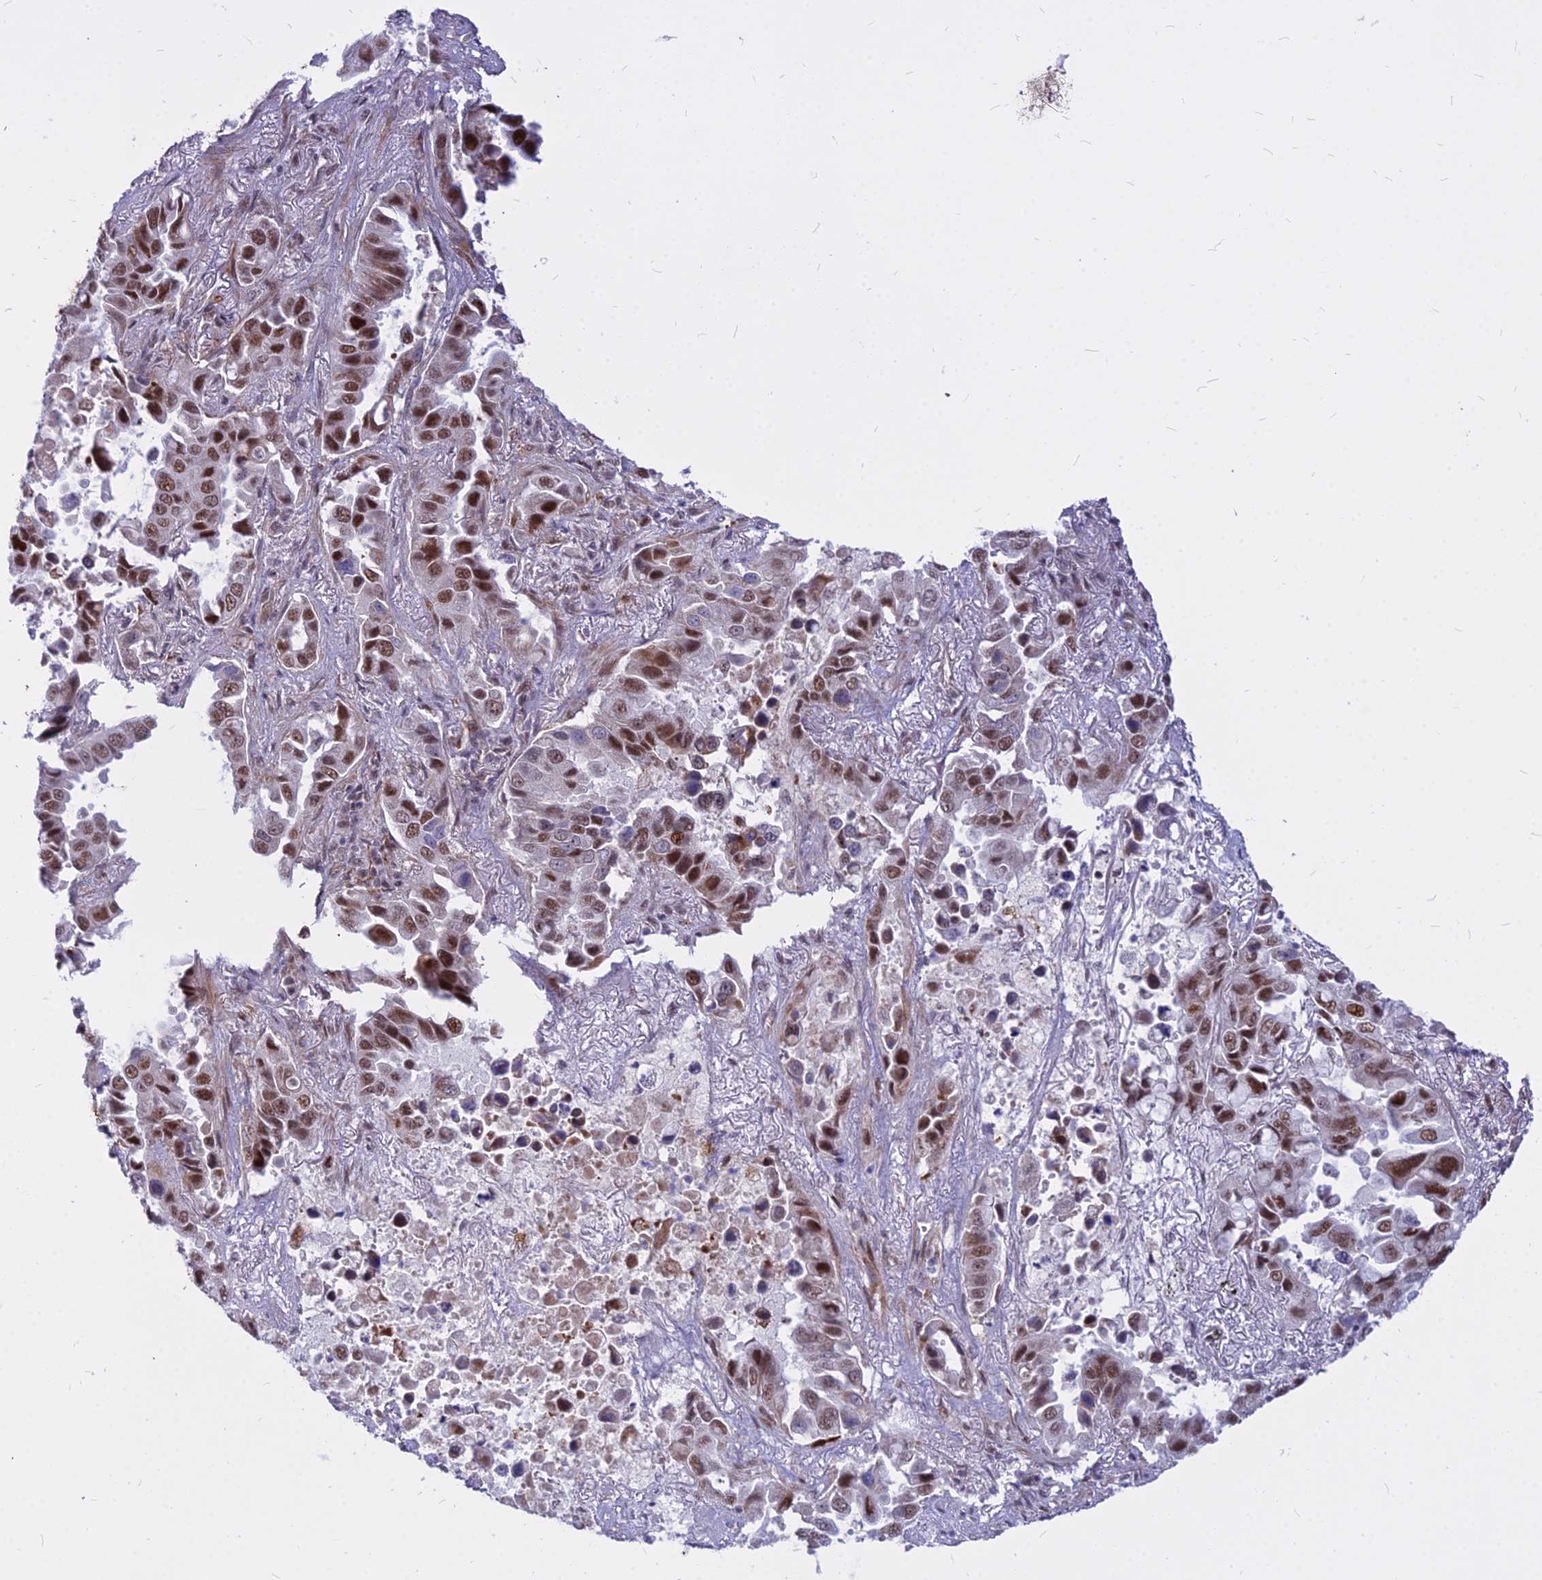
{"staining": {"intensity": "moderate", "quantity": ">75%", "location": "nuclear"}, "tissue": "lung cancer", "cell_type": "Tumor cells", "image_type": "cancer", "snomed": [{"axis": "morphology", "description": "Adenocarcinoma, NOS"}, {"axis": "topography", "description": "Lung"}], "caption": "Immunohistochemical staining of human lung cancer shows moderate nuclear protein staining in approximately >75% of tumor cells.", "gene": "ALG10", "patient": {"sex": "male", "age": 64}}